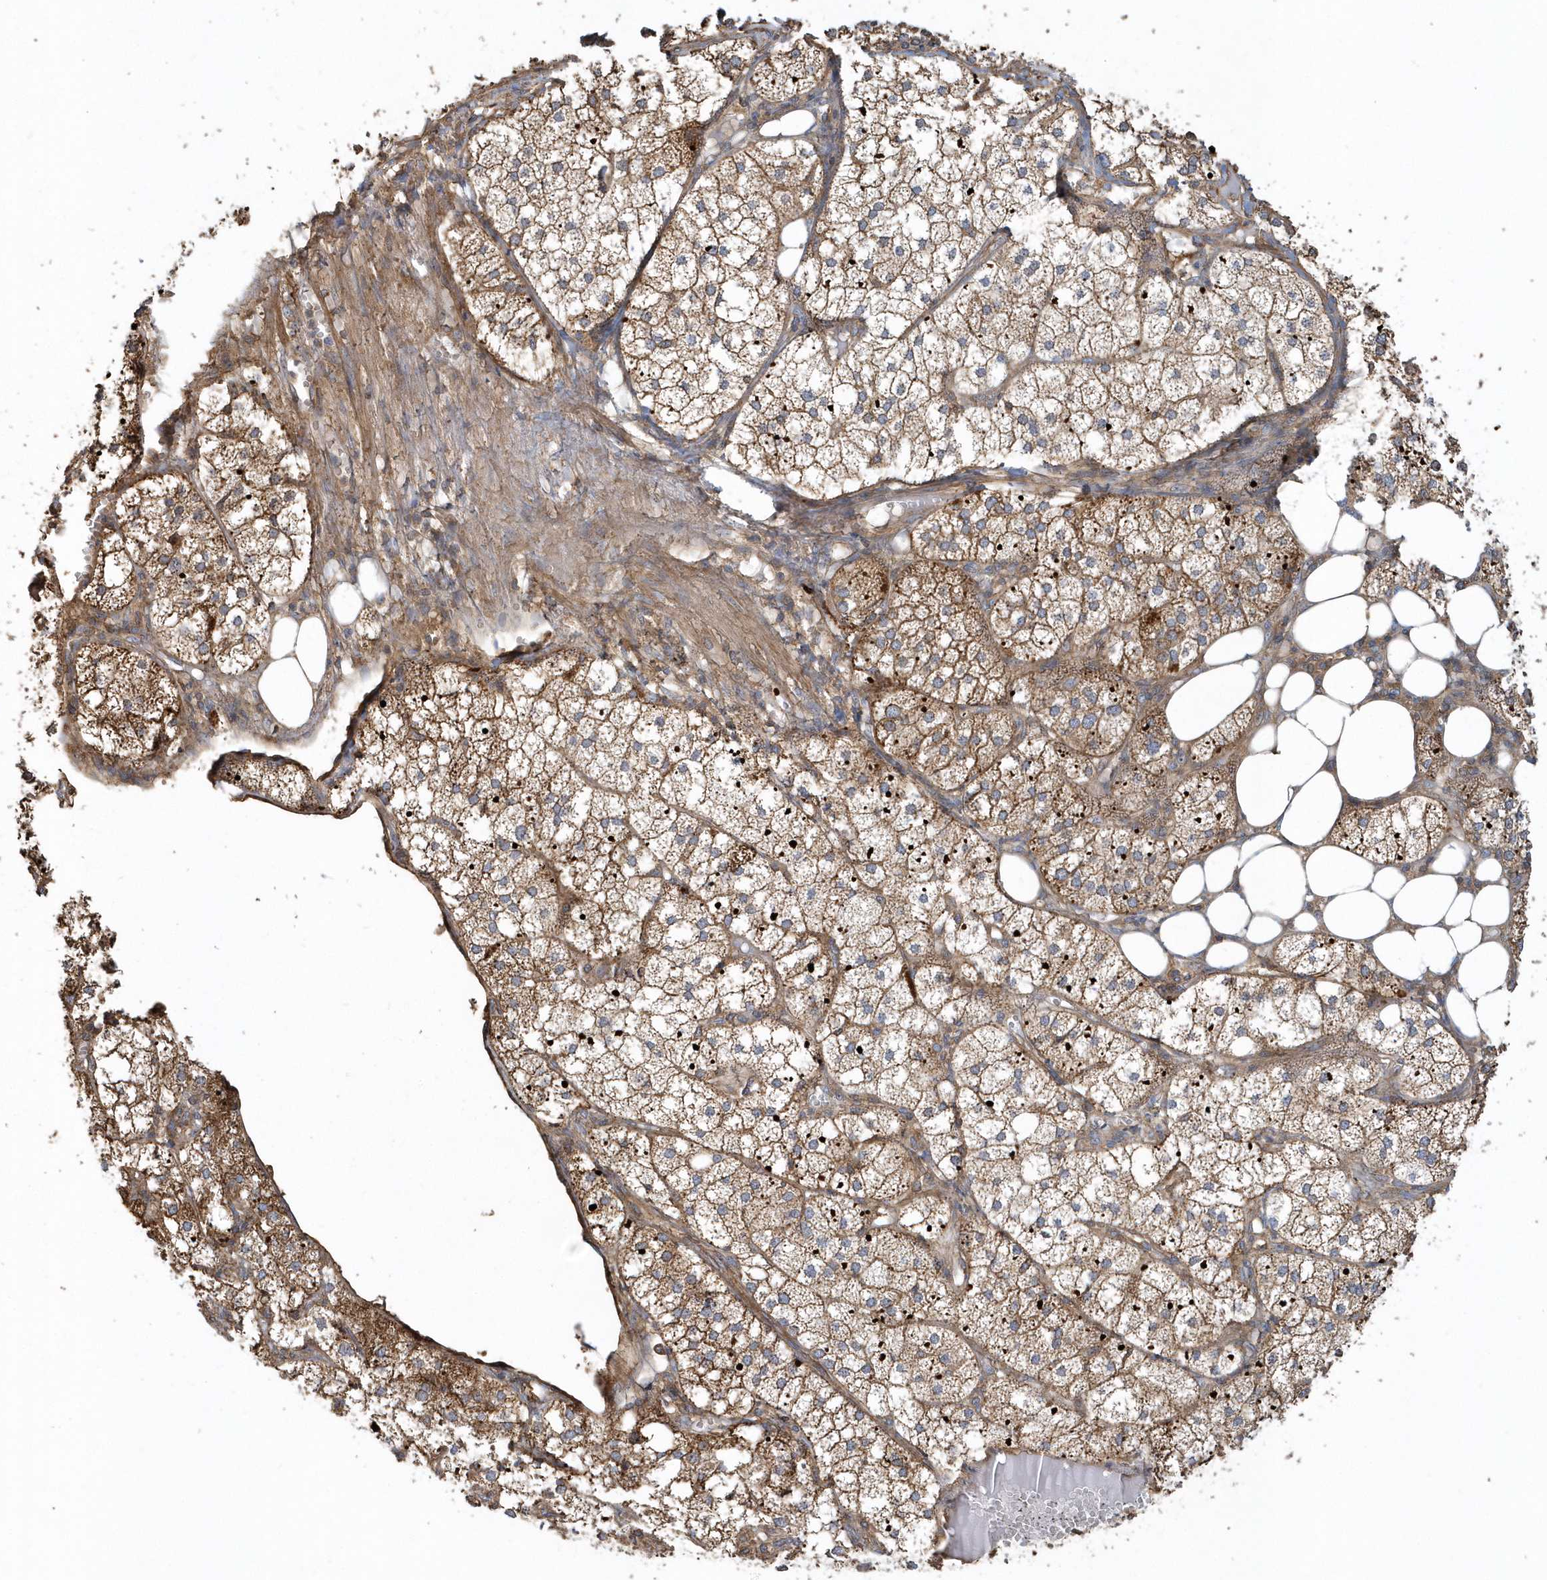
{"staining": {"intensity": "strong", "quantity": ">75%", "location": "cytoplasmic/membranous"}, "tissue": "adrenal gland", "cell_type": "Glandular cells", "image_type": "normal", "snomed": [{"axis": "morphology", "description": "Normal tissue, NOS"}, {"axis": "topography", "description": "Adrenal gland"}], "caption": "About >75% of glandular cells in normal human adrenal gland reveal strong cytoplasmic/membranous protein expression as visualized by brown immunohistochemical staining.", "gene": "TRAIP", "patient": {"sex": "female", "age": 61}}